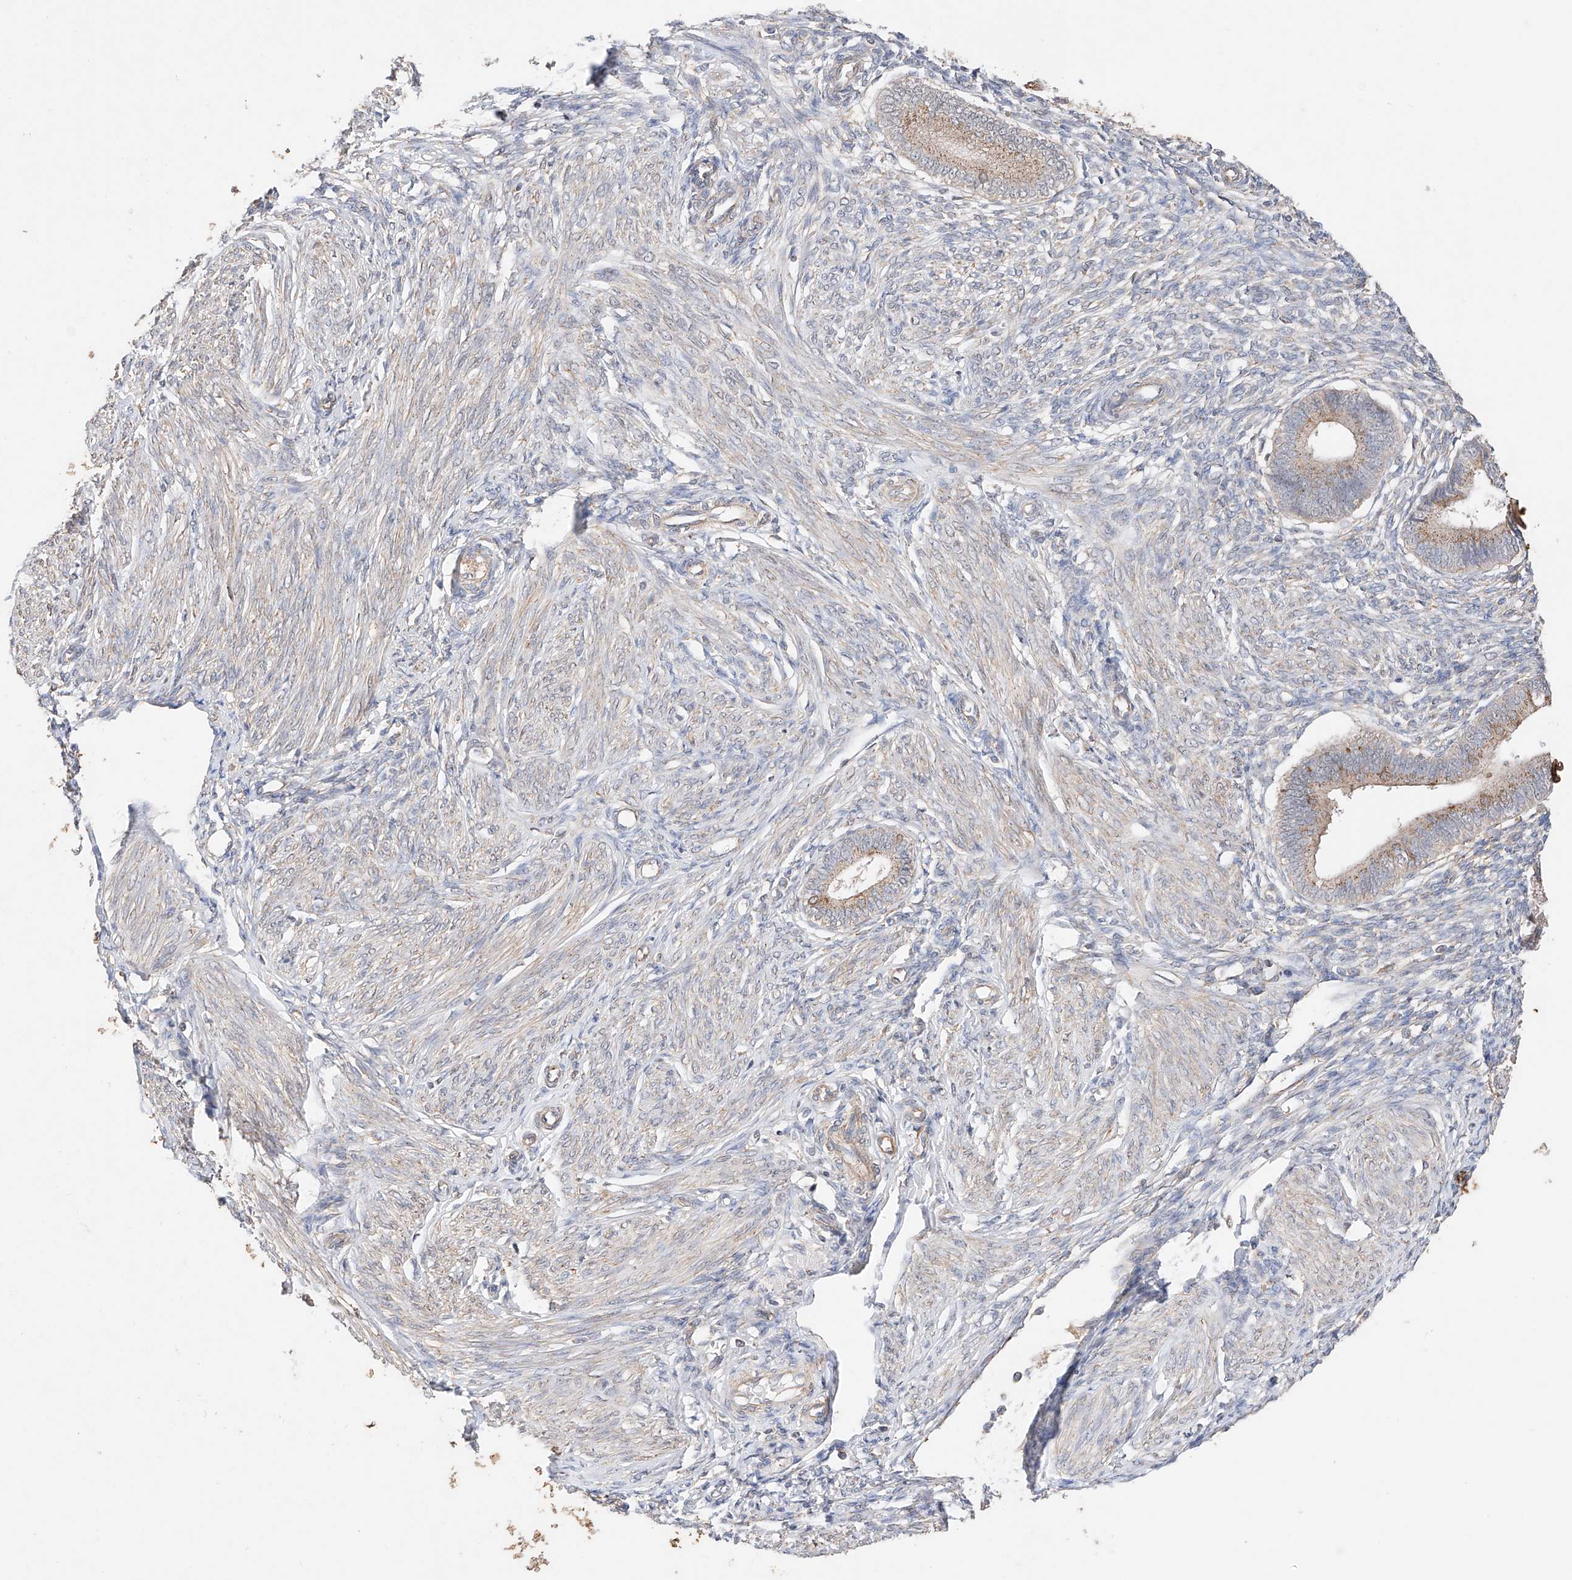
{"staining": {"intensity": "negative", "quantity": "none", "location": "none"}, "tissue": "endometrium", "cell_type": "Cells in endometrial stroma", "image_type": "normal", "snomed": [{"axis": "morphology", "description": "Normal tissue, NOS"}, {"axis": "topography", "description": "Endometrium"}], "caption": "Immunohistochemistry (IHC) histopathology image of unremarkable endometrium stained for a protein (brown), which shows no staining in cells in endometrial stroma. (Immunohistochemistry (IHC), brightfield microscopy, high magnification).", "gene": "MOSPD1", "patient": {"sex": "female", "age": 46}}